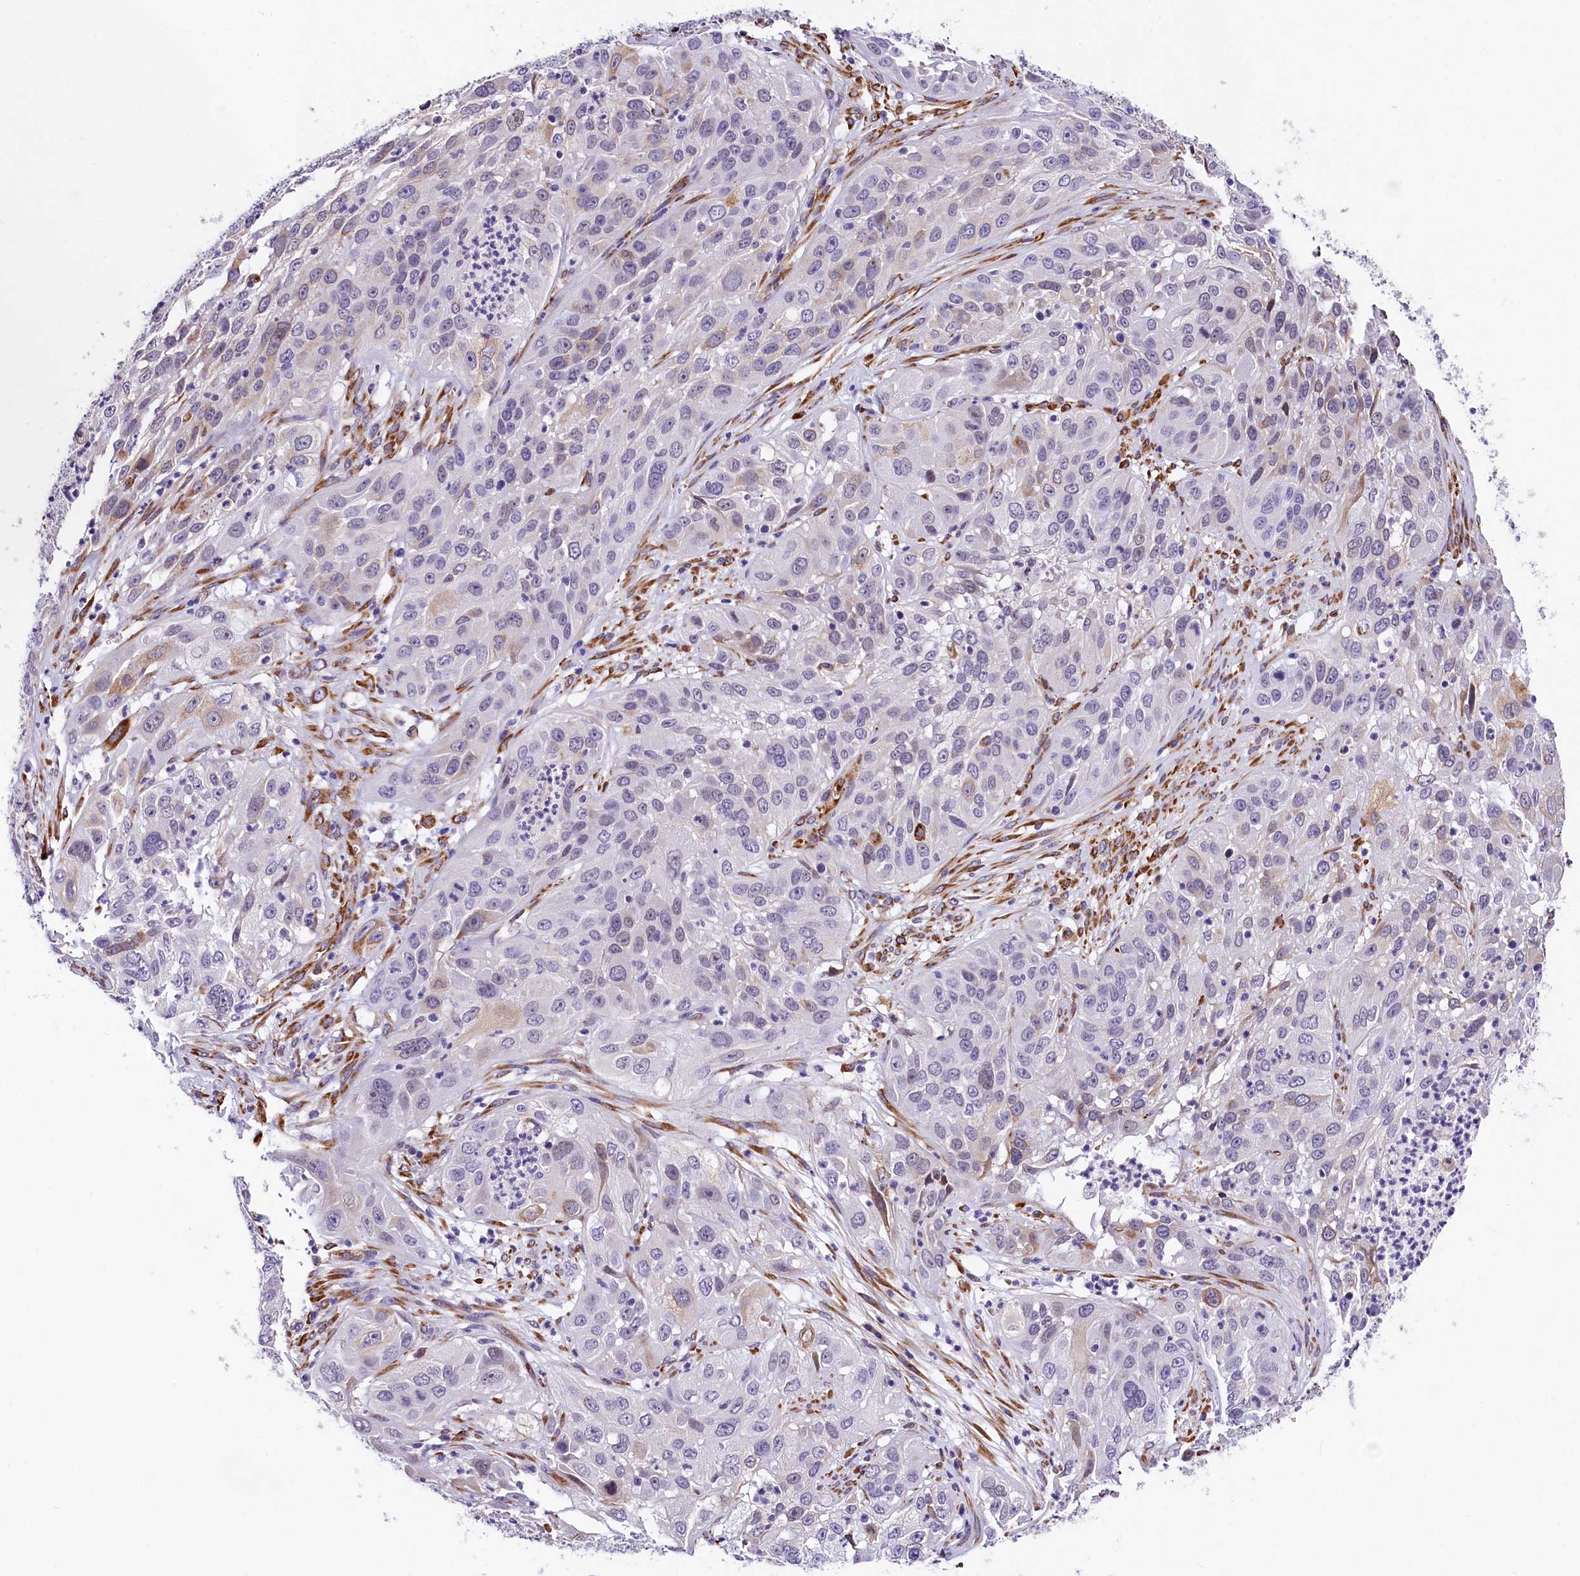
{"staining": {"intensity": "negative", "quantity": "none", "location": "none"}, "tissue": "cervical cancer", "cell_type": "Tumor cells", "image_type": "cancer", "snomed": [{"axis": "morphology", "description": "Squamous cell carcinoma, NOS"}, {"axis": "topography", "description": "Cervix"}], "caption": "This micrograph is of cervical cancer stained with immunohistochemistry (IHC) to label a protein in brown with the nuclei are counter-stained blue. There is no positivity in tumor cells.", "gene": "ITGA1", "patient": {"sex": "female", "age": 32}}